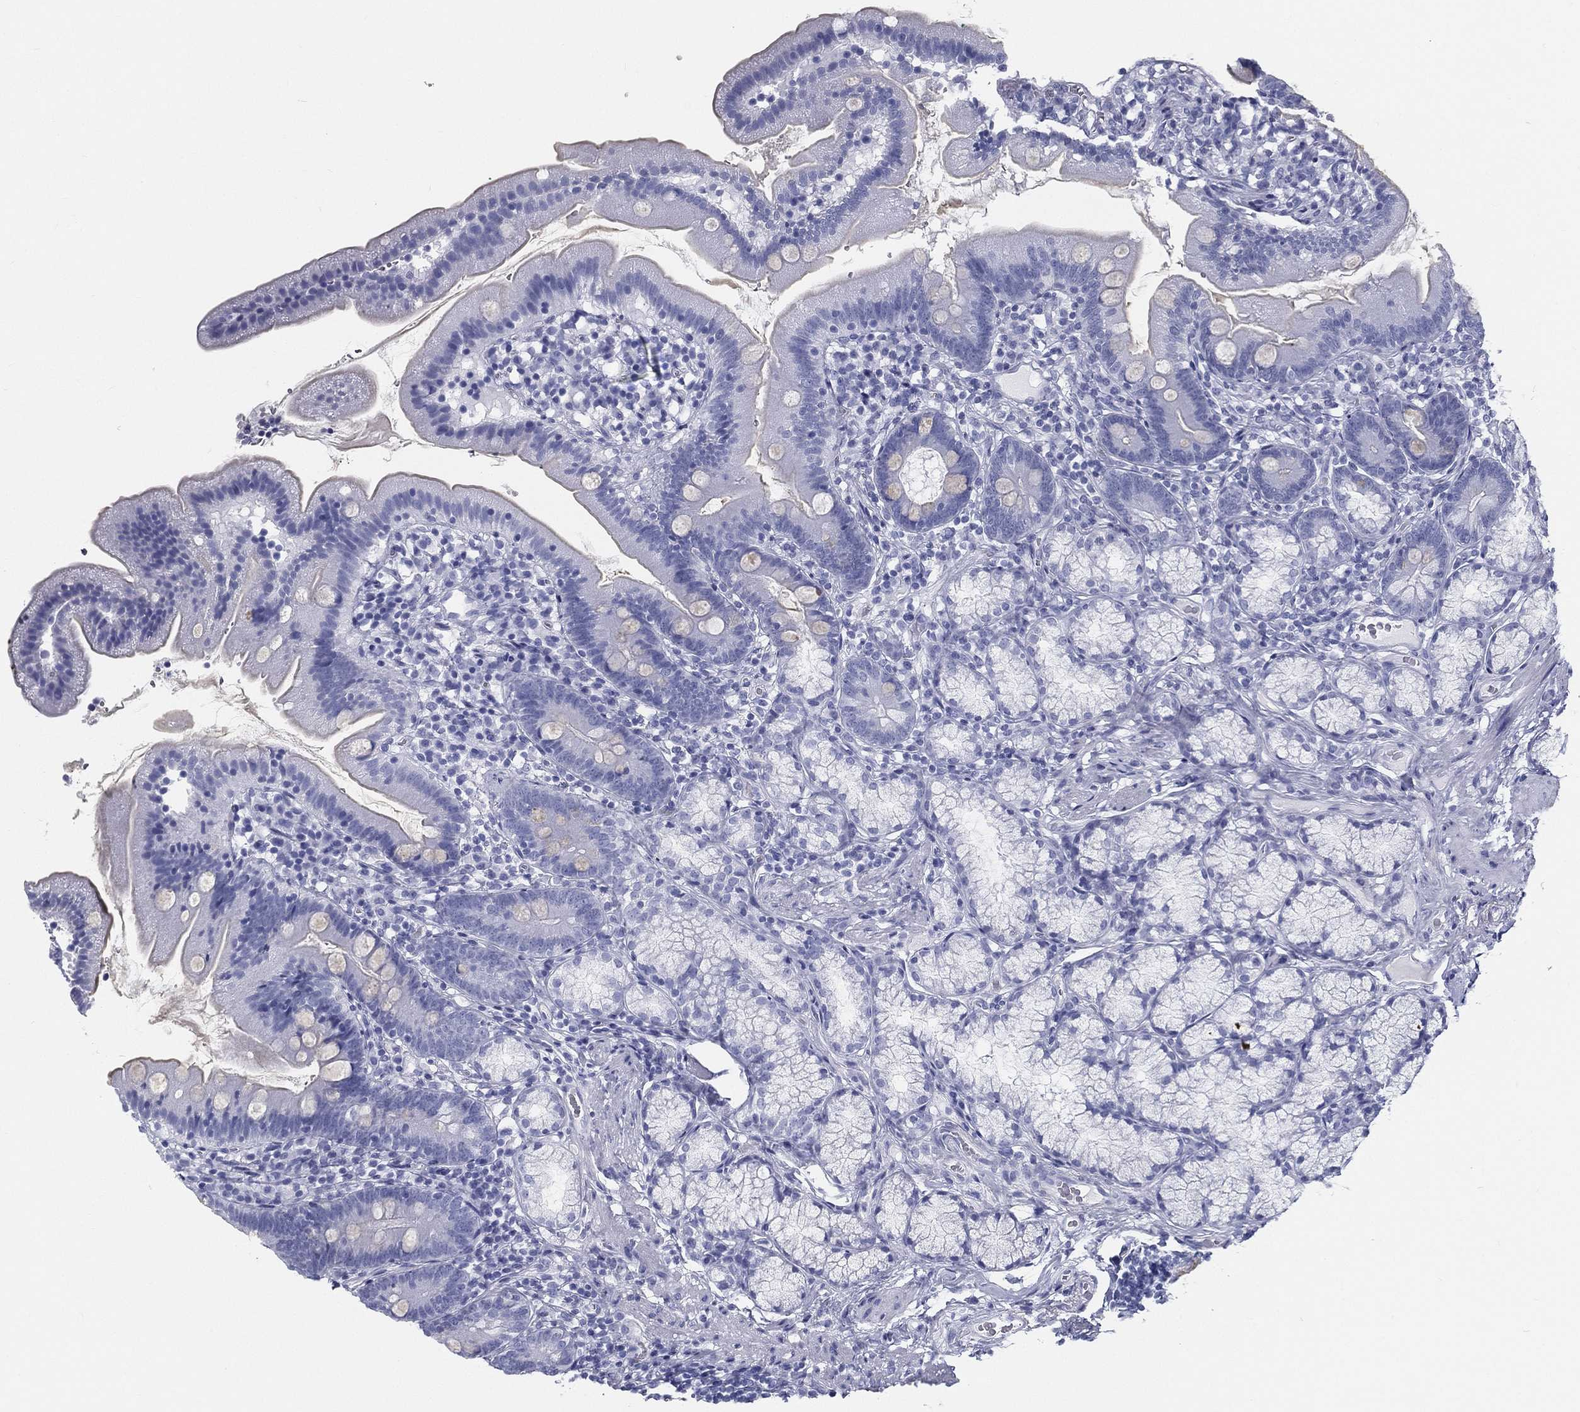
{"staining": {"intensity": "negative", "quantity": "none", "location": "none"}, "tissue": "duodenum", "cell_type": "Glandular cells", "image_type": "normal", "snomed": [{"axis": "morphology", "description": "Normal tissue, NOS"}, {"axis": "topography", "description": "Duodenum"}], "caption": "The image displays no staining of glandular cells in normal duodenum.", "gene": "RSPH4A", "patient": {"sex": "female", "age": 67}}